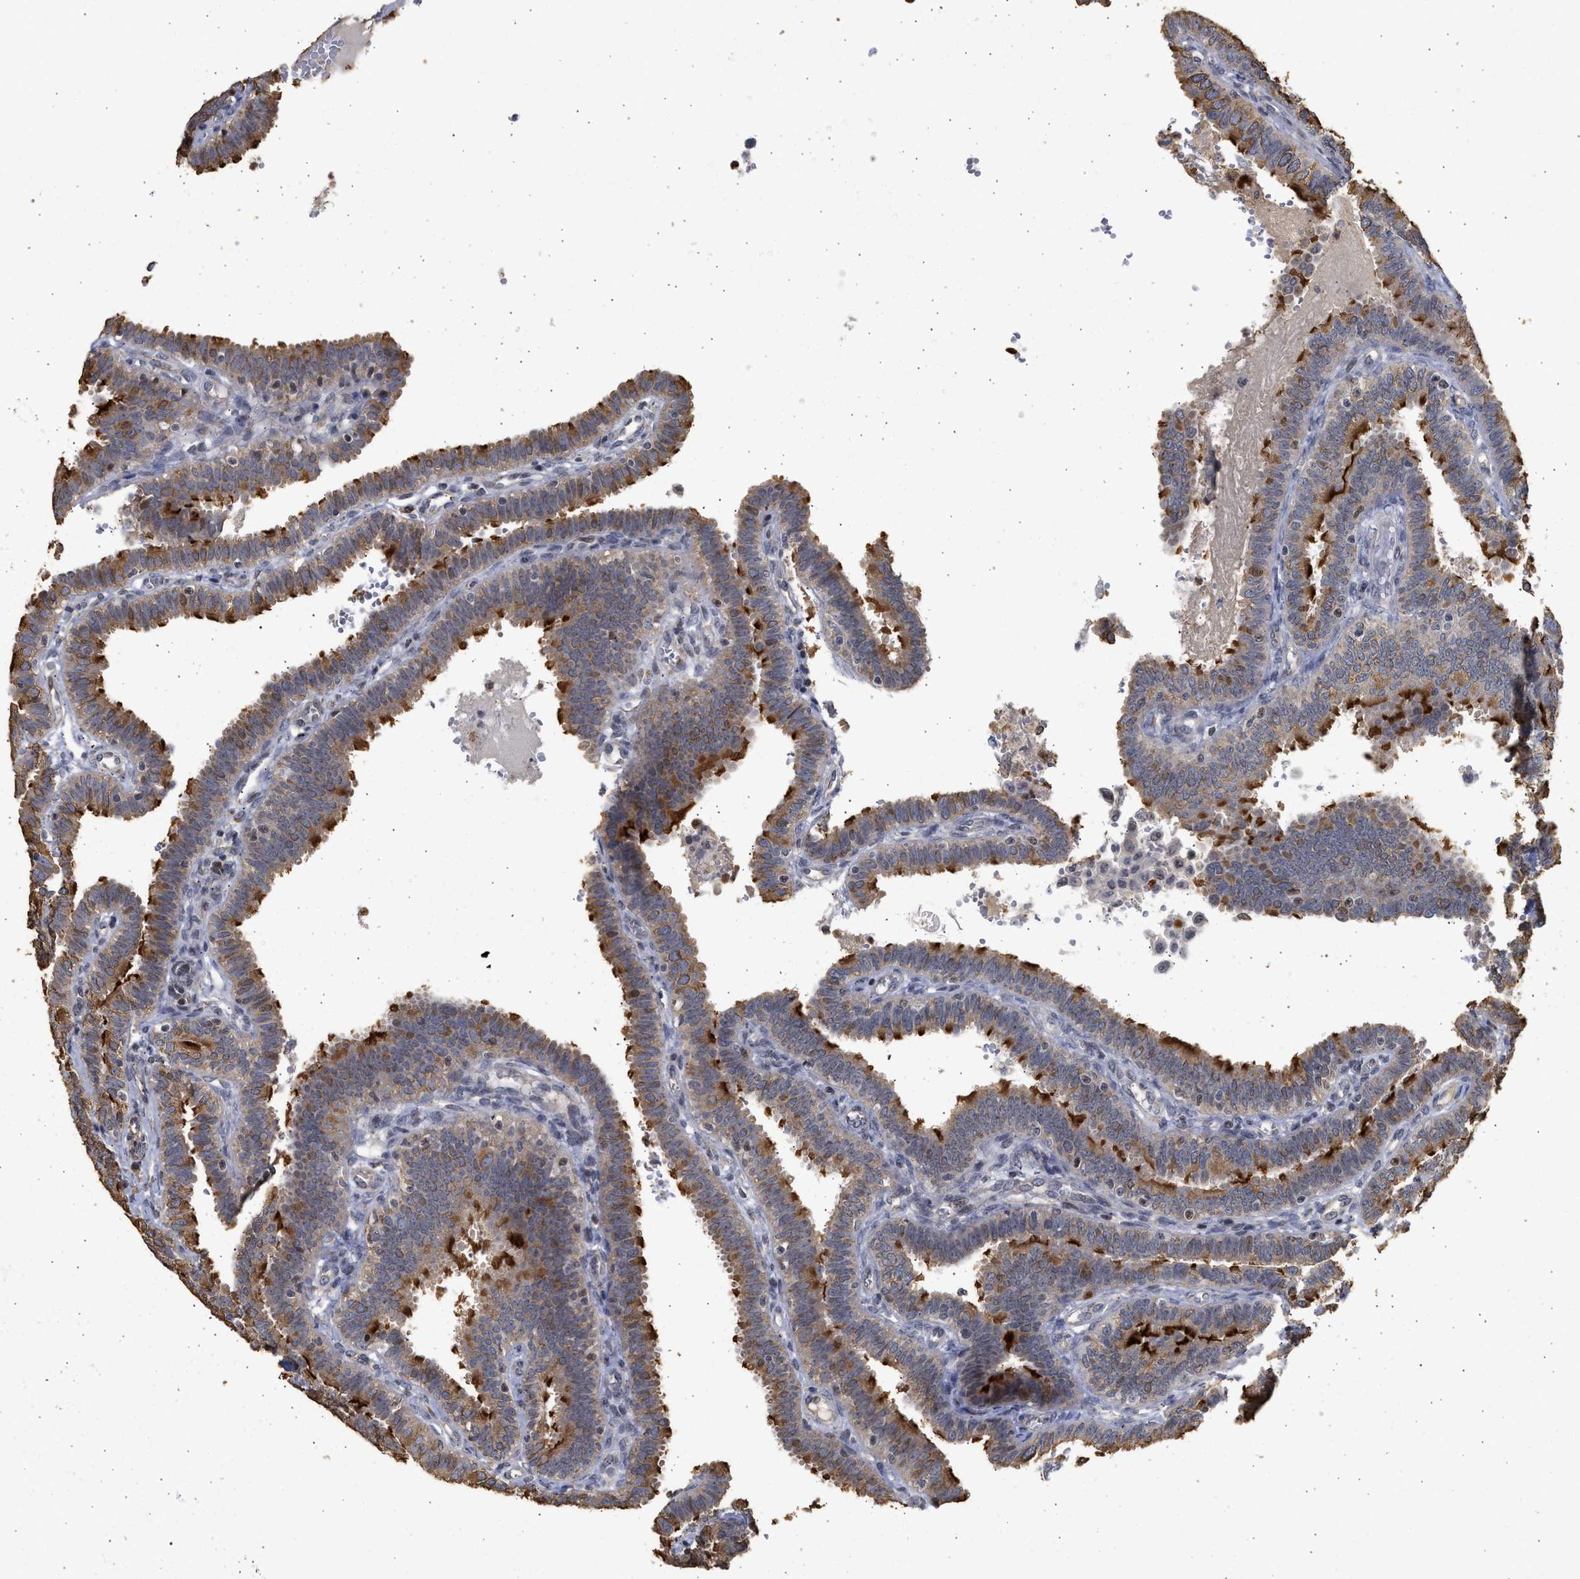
{"staining": {"intensity": "strong", "quantity": "25%-75%", "location": "cytoplasmic/membranous"}, "tissue": "fallopian tube", "cell_type": "Glandular cells", "image_type": "normal", "snomed": [{"axis": "morphology", "description": "Normal tissue, NOS"}, {"axis": "topography", "description": "Fallopian tube"}, {"axis": "topography", "description": "Placenta"}], "caption": "A high-resolution micrograph shows immunohistochemistry (IHC) staining of benign fallopian tube, which reveals strong cytoplasmic/membranous positivity in about 25%-75% of glandular cells.", "gene": "ENSG00000142539", "patient": {"sex": "female", "age": 34}}